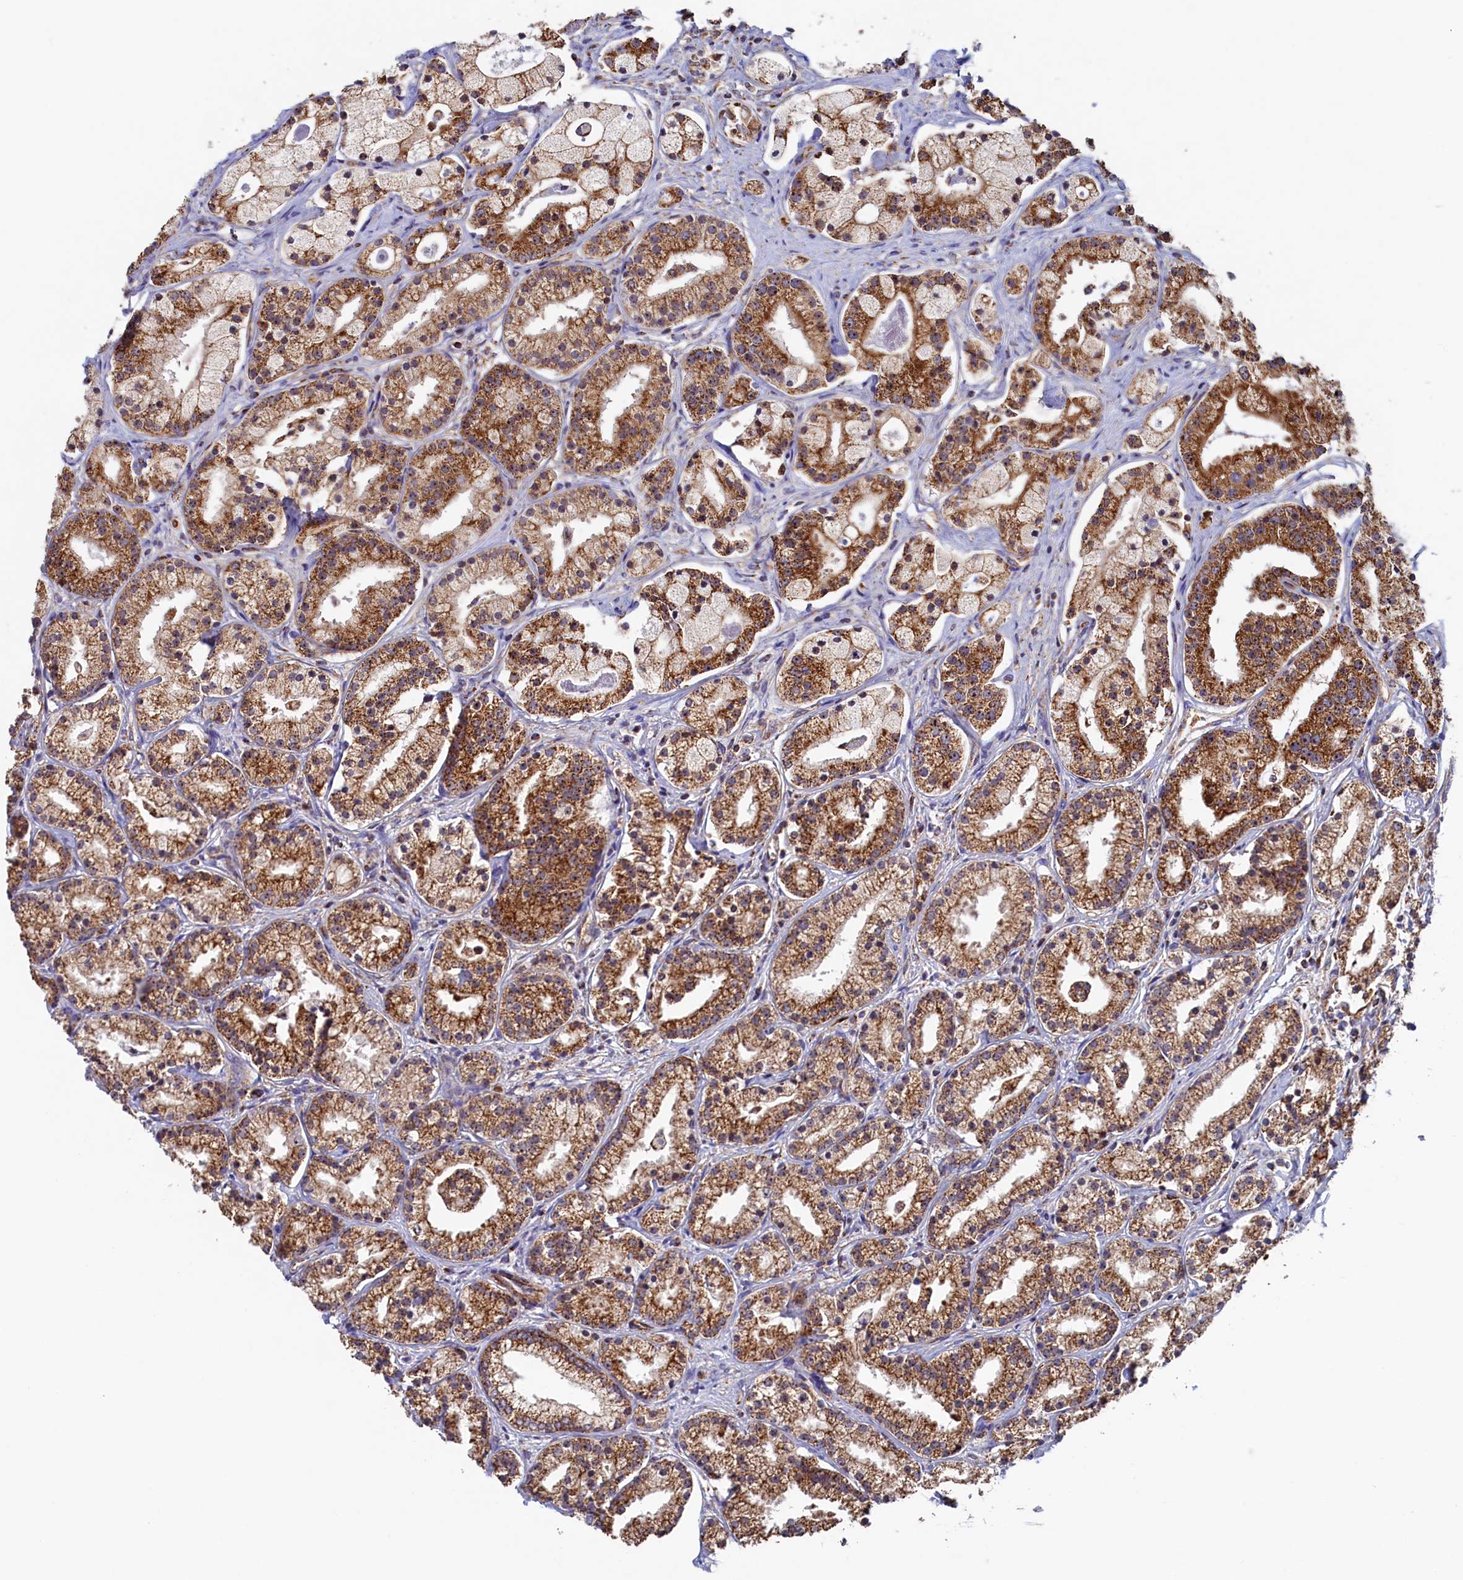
{"staining": {"intensity": "moderate", "quantity": ">75%", "location": "cytoplasmic/membranous"}, "tissue": "prostate cancer", "cell_type": "Tumor cells", "image_type": "cancer", "snomed": [{"axis": "morphology", "description": "Adenocarcinoma, High grade"}, {"axis": "topography", "description": "Prostate"}], "caption": "About >75% of tumor cells in human adenocarcinoma (high-grade) (prostate) demonstrate moderate cytoplasmic/membranous protein expression as visualized by brown immunohistochemical staining.", "gene": "UBE3B", "patient": {"sex": "male", "age": 69}}